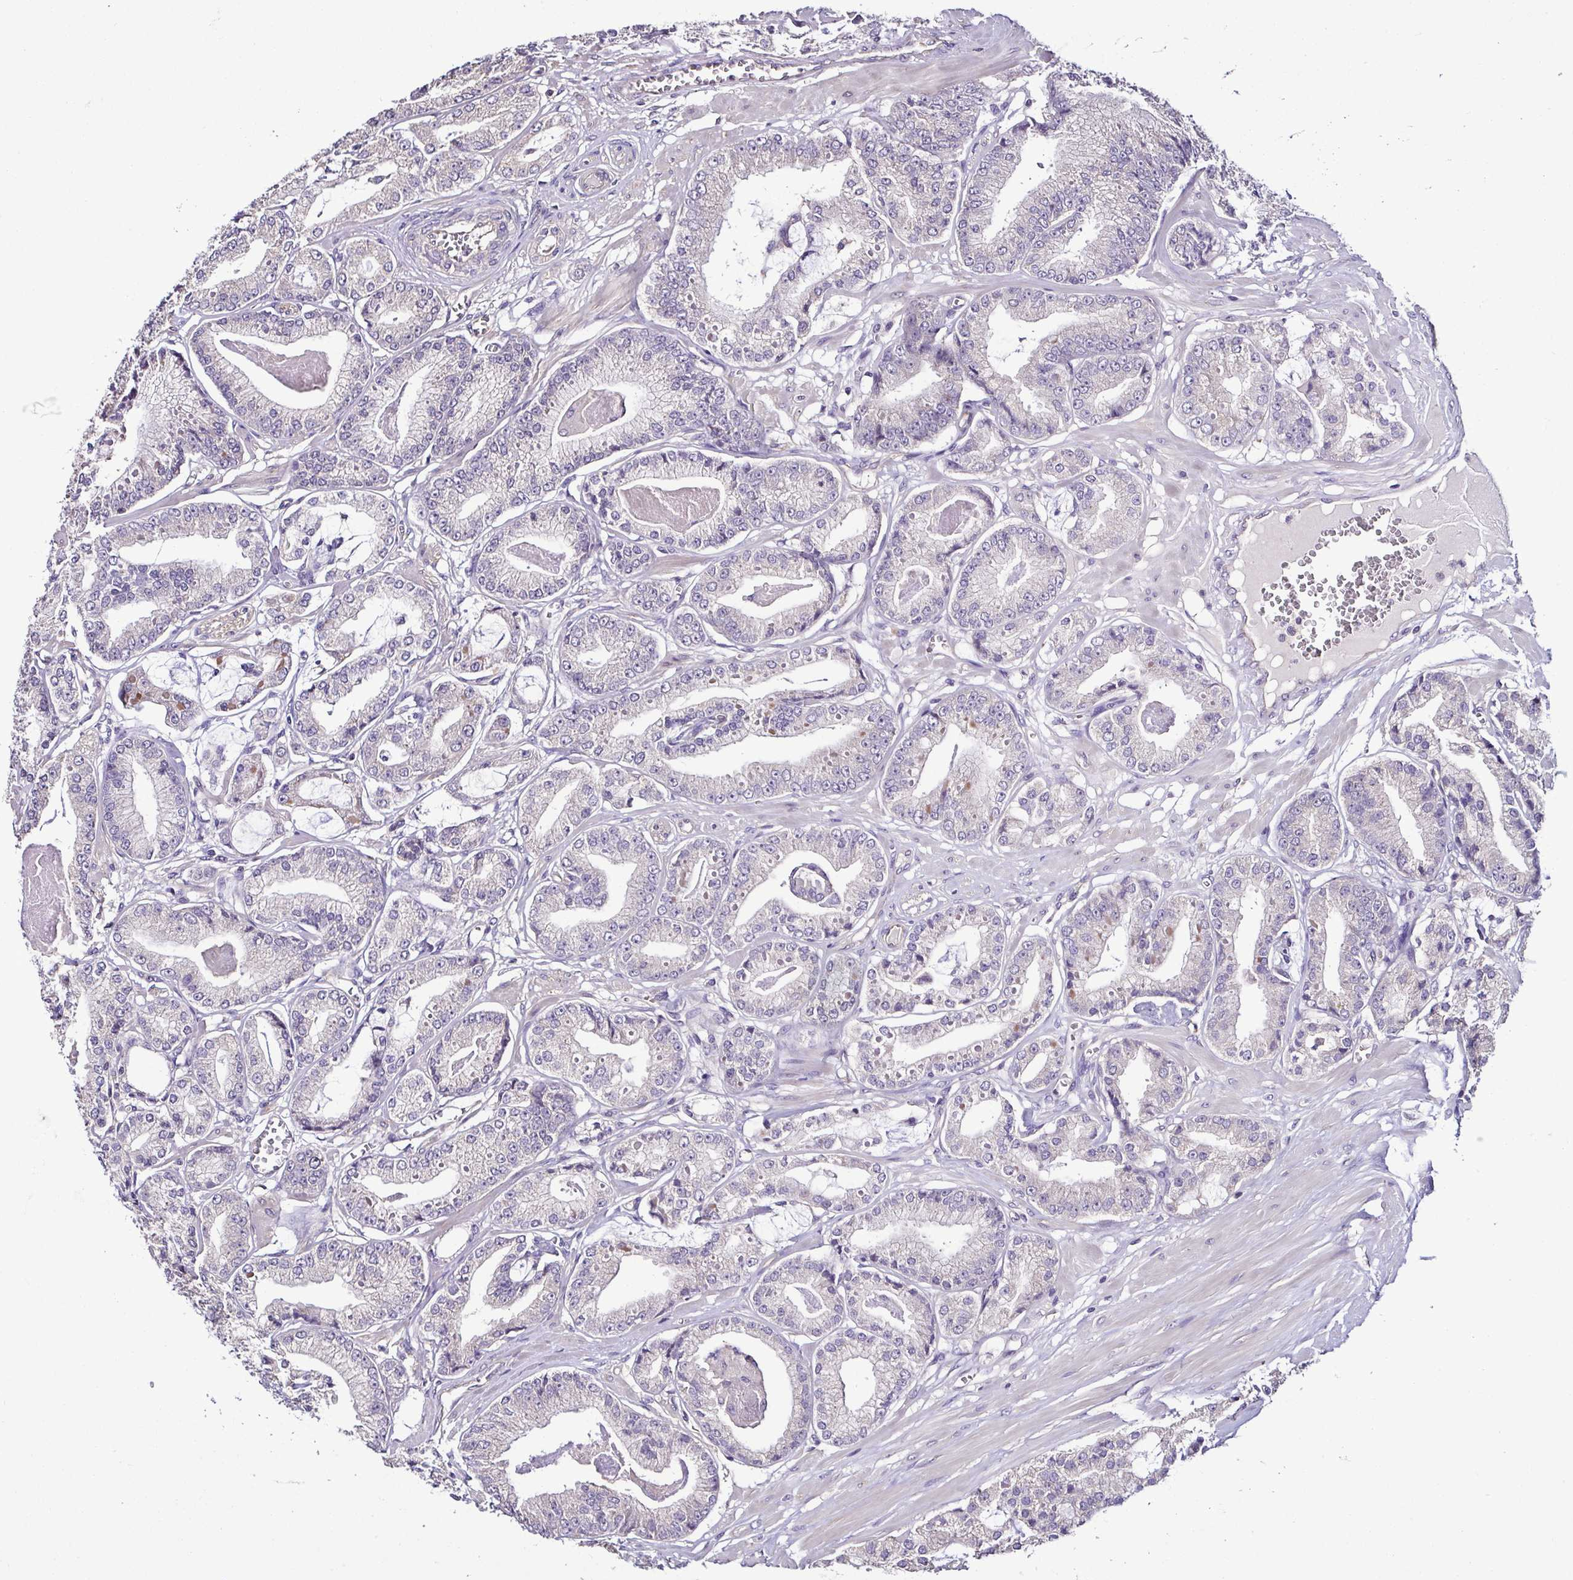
{"staining": {"intensity": "negative", "quantity": "none", "location": "none"}, "tissue": "prostate cancer", "cell_type": "Tumor cells", "image_type": "cancer", "snomed": [{"axis": "morphology", "description": "Adenocarcinoma, High grade"}, {"axis": "topography", "description": "Prostate"}], "caption": "Immunohistochemical staining of human prostate high-grade adenocarcinoma exhibits no significant positivity in tumor cells.", "gene": "LMOD2", "patient": {"sex": "male", "age": 71}}